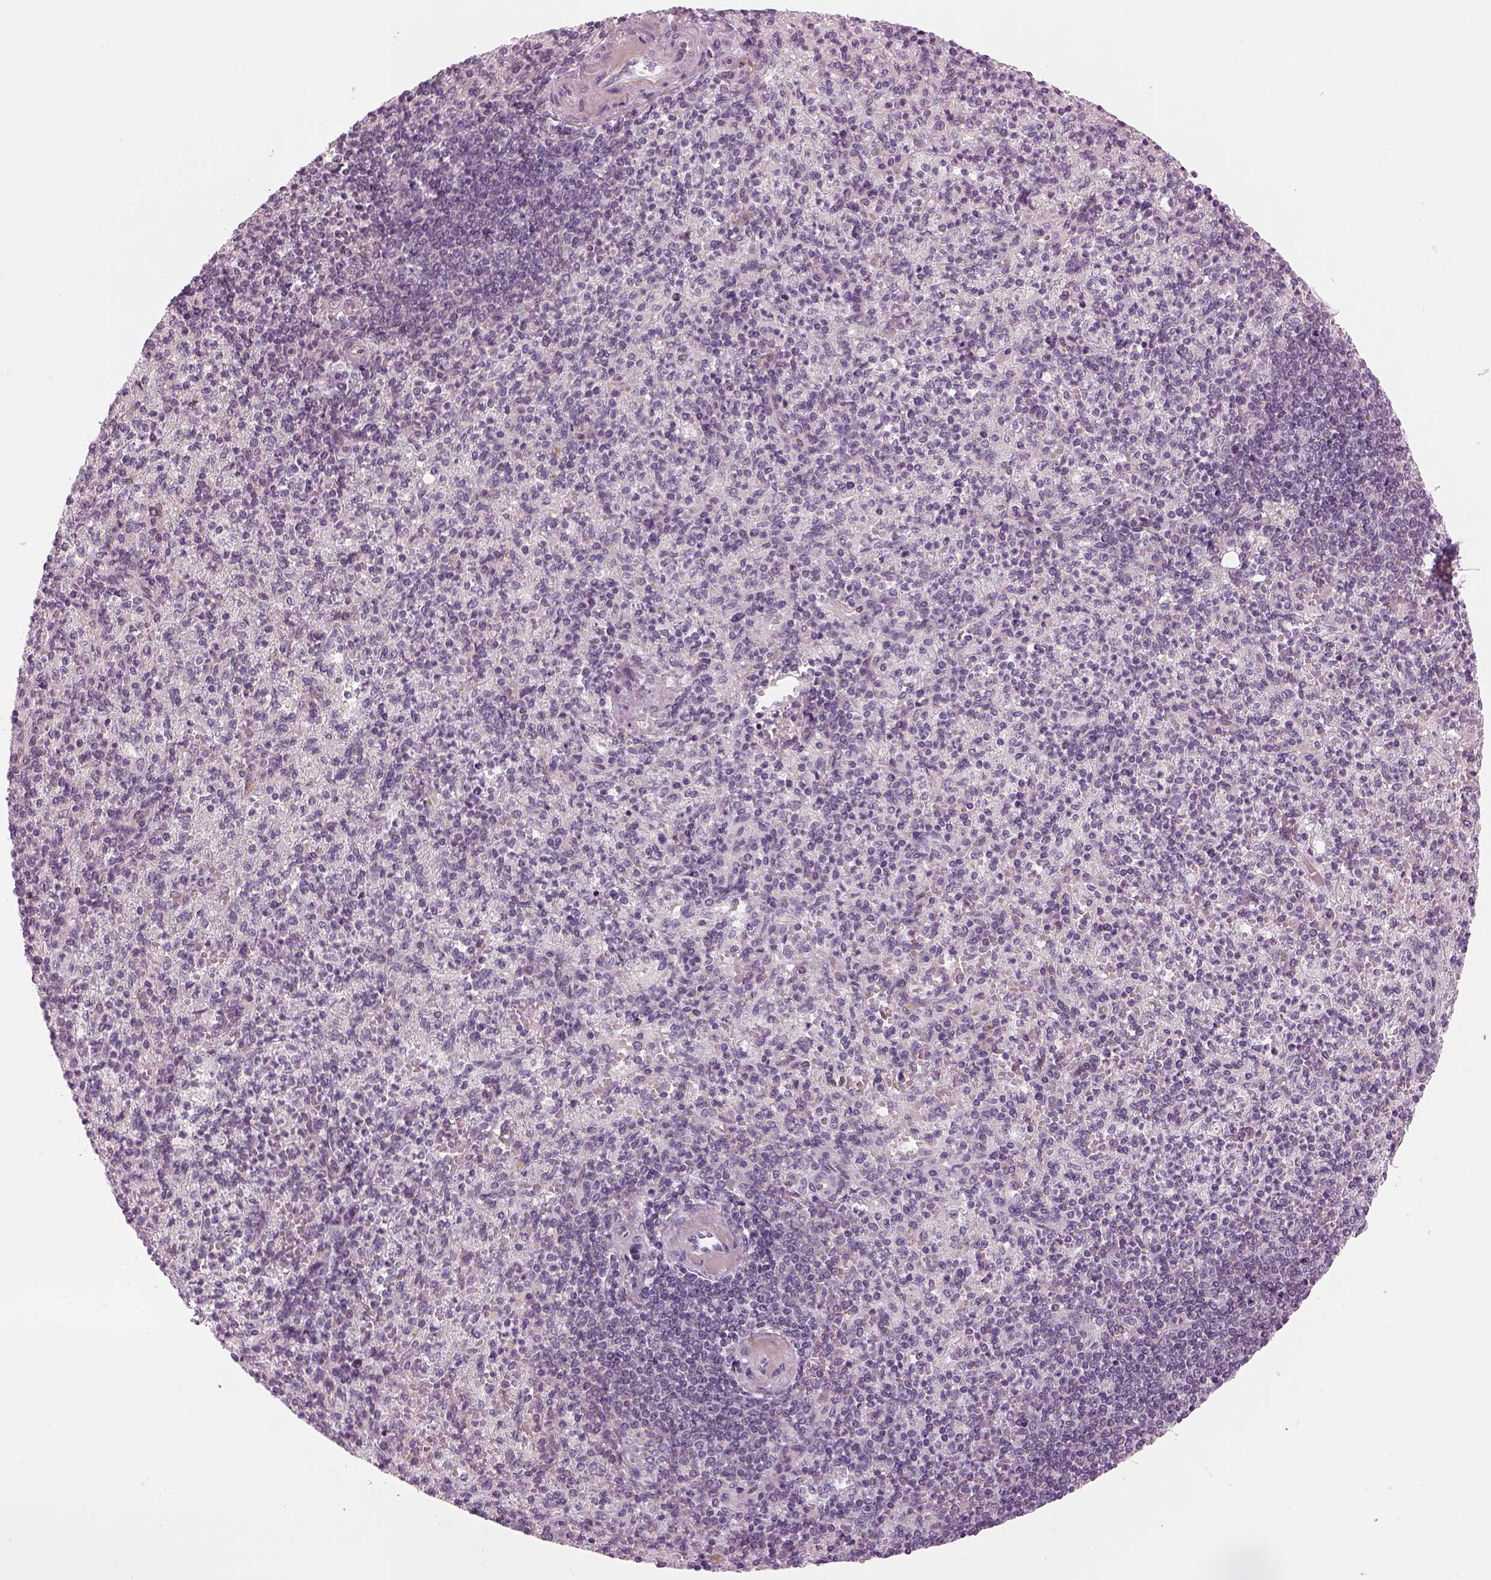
{"staining": {"intensity": "negative", "quantity": "none", "location": "none"}, "tissue": "spleen", "cell_type": "Cells in red pulp", "image_type": "normal", "snomed": [{"axis": "morphology", "description": "Normal tissue, NOS"}, {"axis": "topography", "description": "Spleen"}], "caption": "Immunohistochemistry image of benign spleen: human spleen stained with DAB (3,3'-diaminobenzidine) displays no significant protein expression in cells in red pulp.", "gene": "LRRIQ3", "patient": {"sex": "female", "age": 74}}